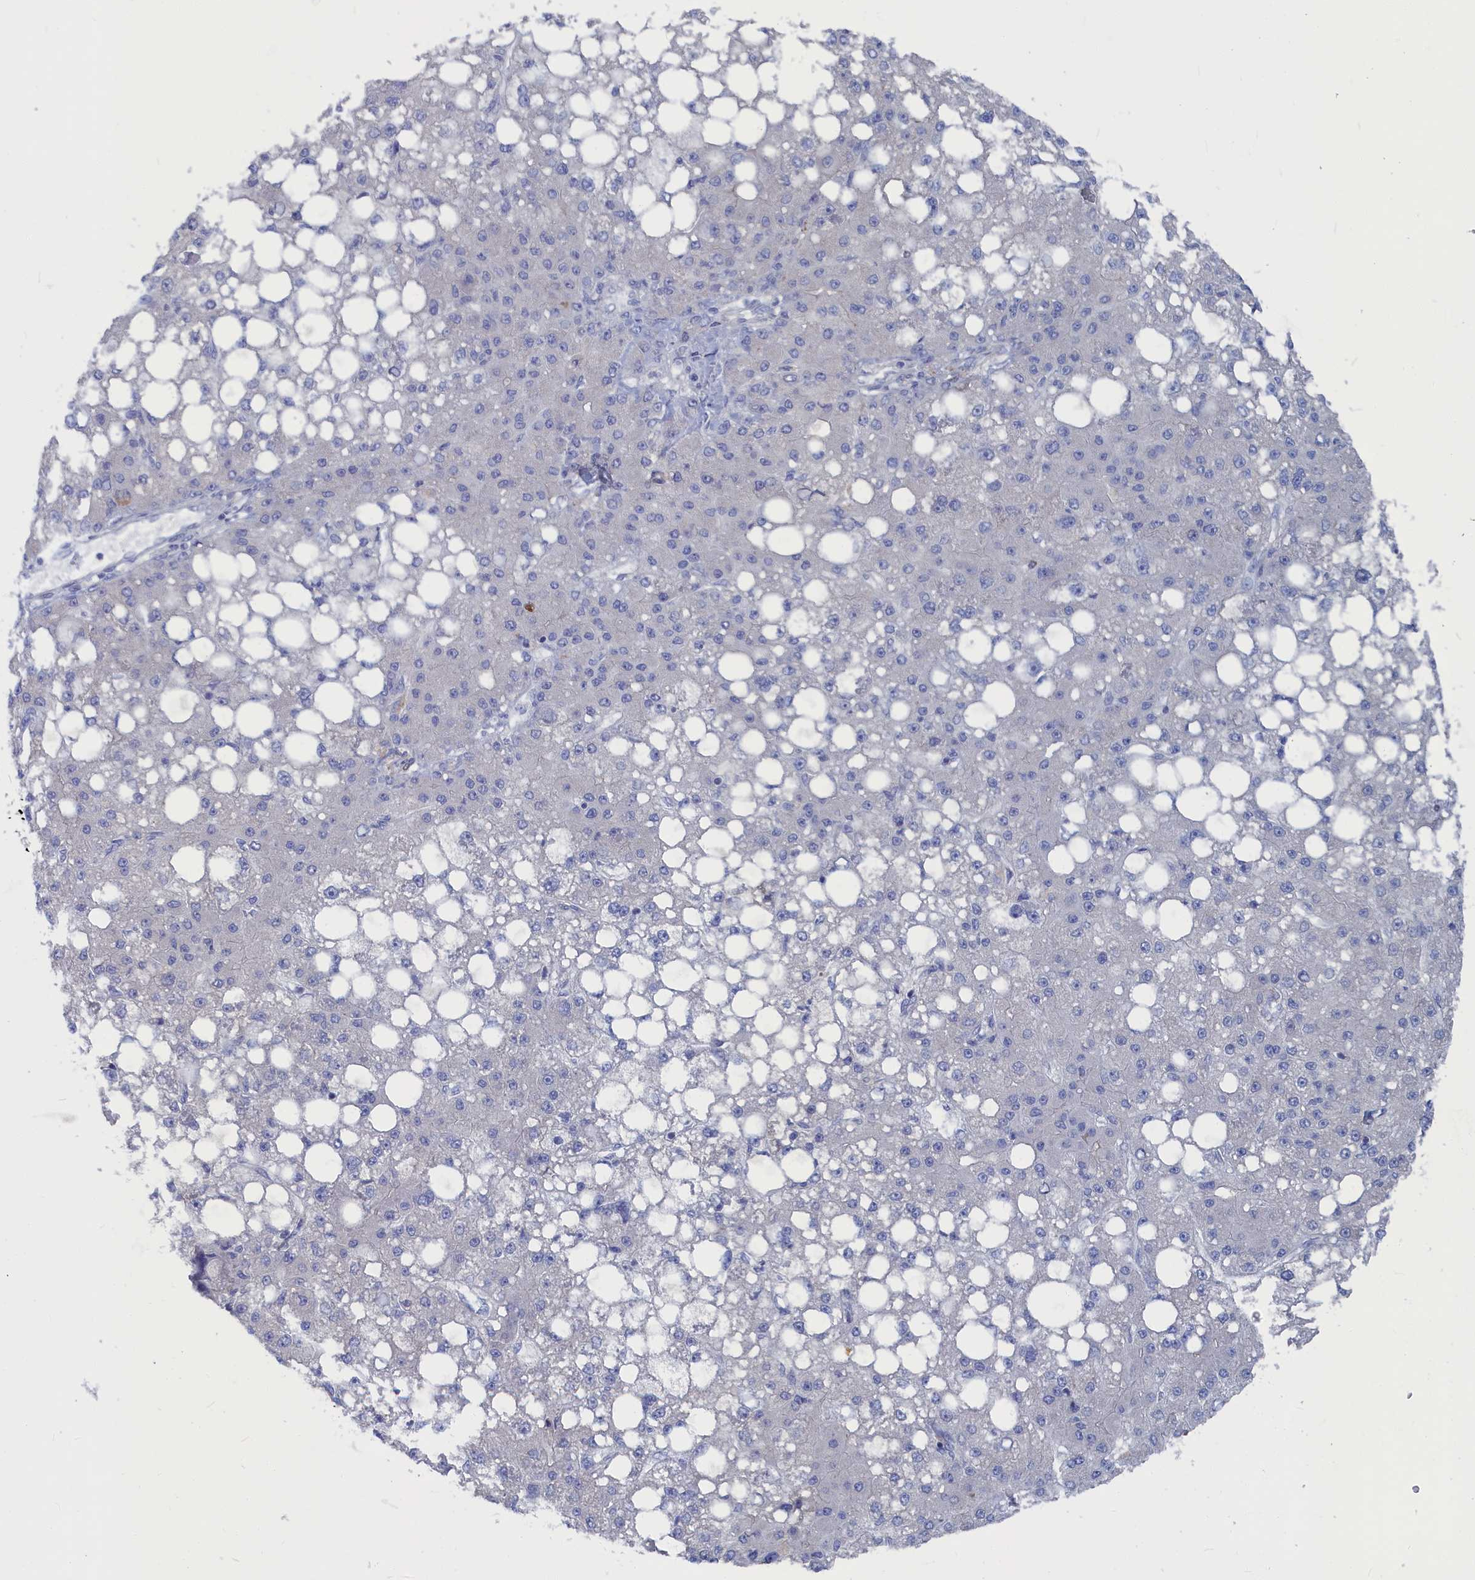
{"staining": {"intensity": "negative", "quantity": "none", "location": "none"}, "tissue": "liver cancer", "cell_type": "Tumor cells", "image_type": "cancer", "snomed": [{"axis": "morphology", "description": "Carcinoma, Hepatocellular, NOS"}, {"axis": "topography", "description": "Liver"}], "caption": "This is a histopathology image of immunohistochemistry staining of hepatocellular carcinoma (liver), which shows no expression in tumor cells.", "gene": "CEND1", "patient": {"sex": "male", "age": 67}}